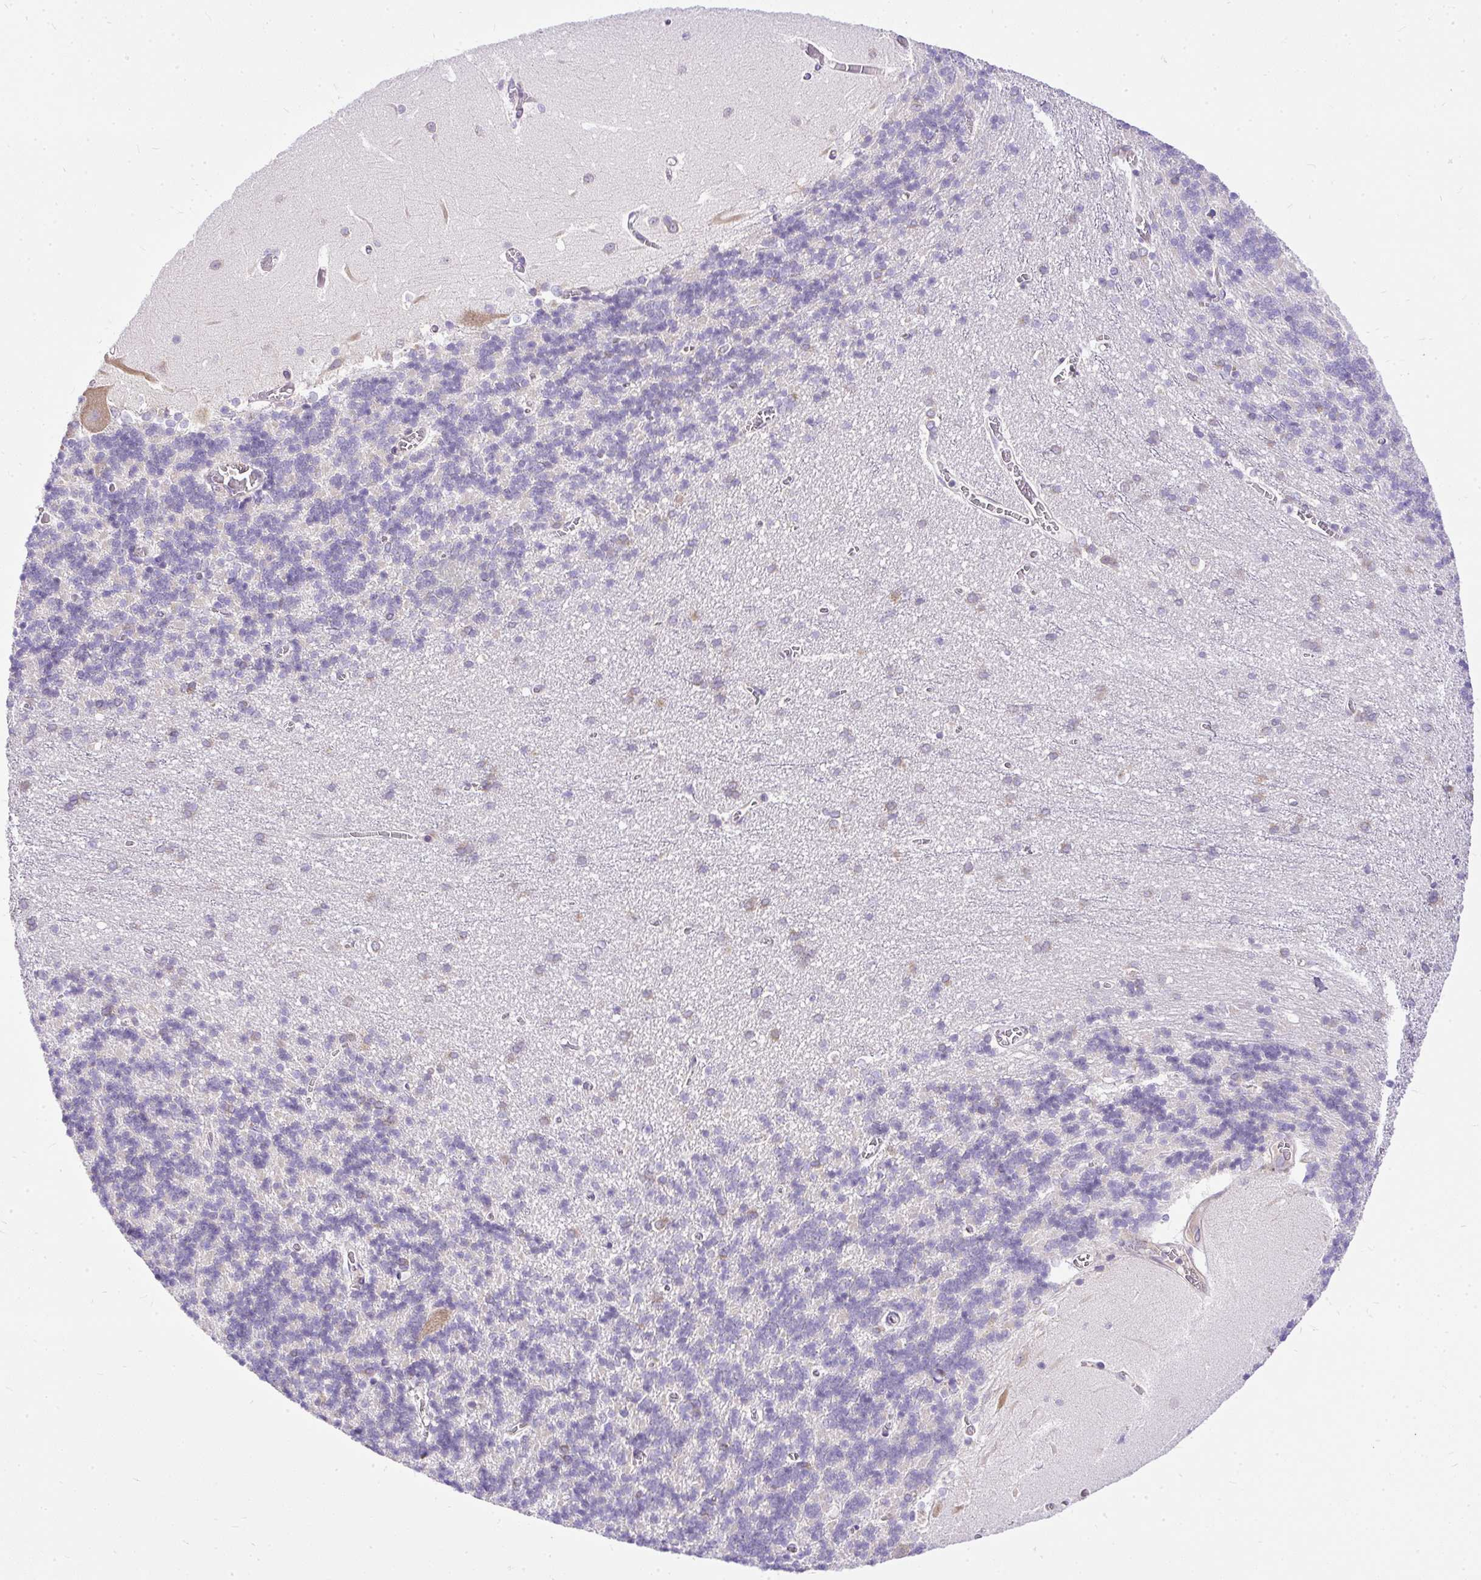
{"staining": {"intensity": "negative", "quantity": "none", "location": "none"}, "tissue": "cerebellum", "cell_type": "Cells in granular layer", "image_type": "normal", "snomed": [{"axis": "morphology", "description": "Normal tissue, NOS"}, {"axis": "topography", "description": "Cerebellum"}], "caption": "High magnification brightfield microscopy of unremarkable cerebellum stained with DAB (3,3'-diaminobenzidine) (brown) and counterstained with hematoxylin (blue): cells in granular layer show no significant expression.", "gene": "AMFR", "patient": {"sex": "male", "age": 37}}